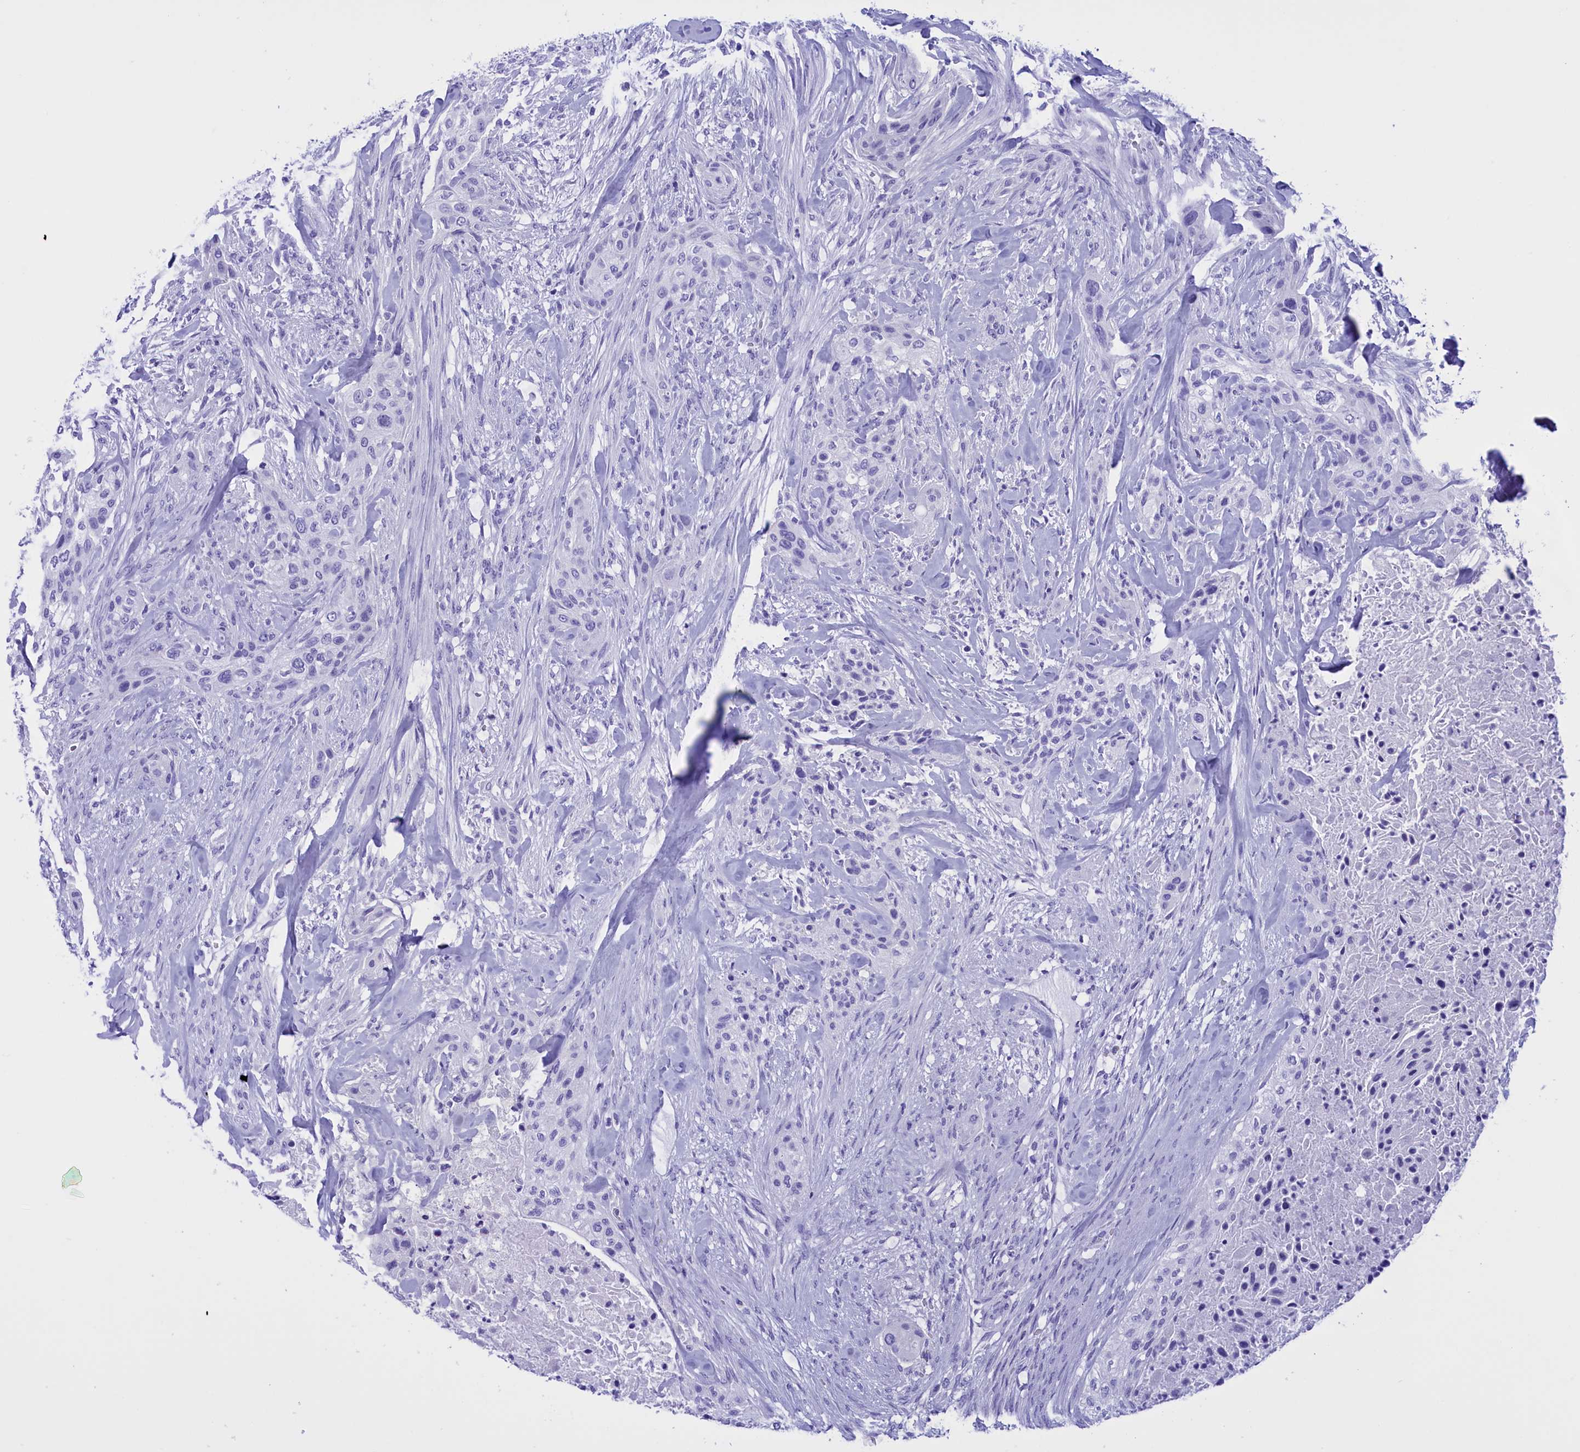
{"staining": {"intensity": "negative", "quantity": "none", "location": "none"}, "tissue": "urothelial cancer", "cell_type": "Tumor cells", "image_type": "cancer", "snomed": [{"axis": "morphology", "description": "Urothelial carcinoma, High grade"}, {"axis": "topography", "description": "Urinary bladder"}], "caption": "Human urothelial cancer stained for a protein using immunohistochemistry reveals no expression in tumor cells.", "gene": "BRI3", "patient": {"sex": "male", "age": 35}}